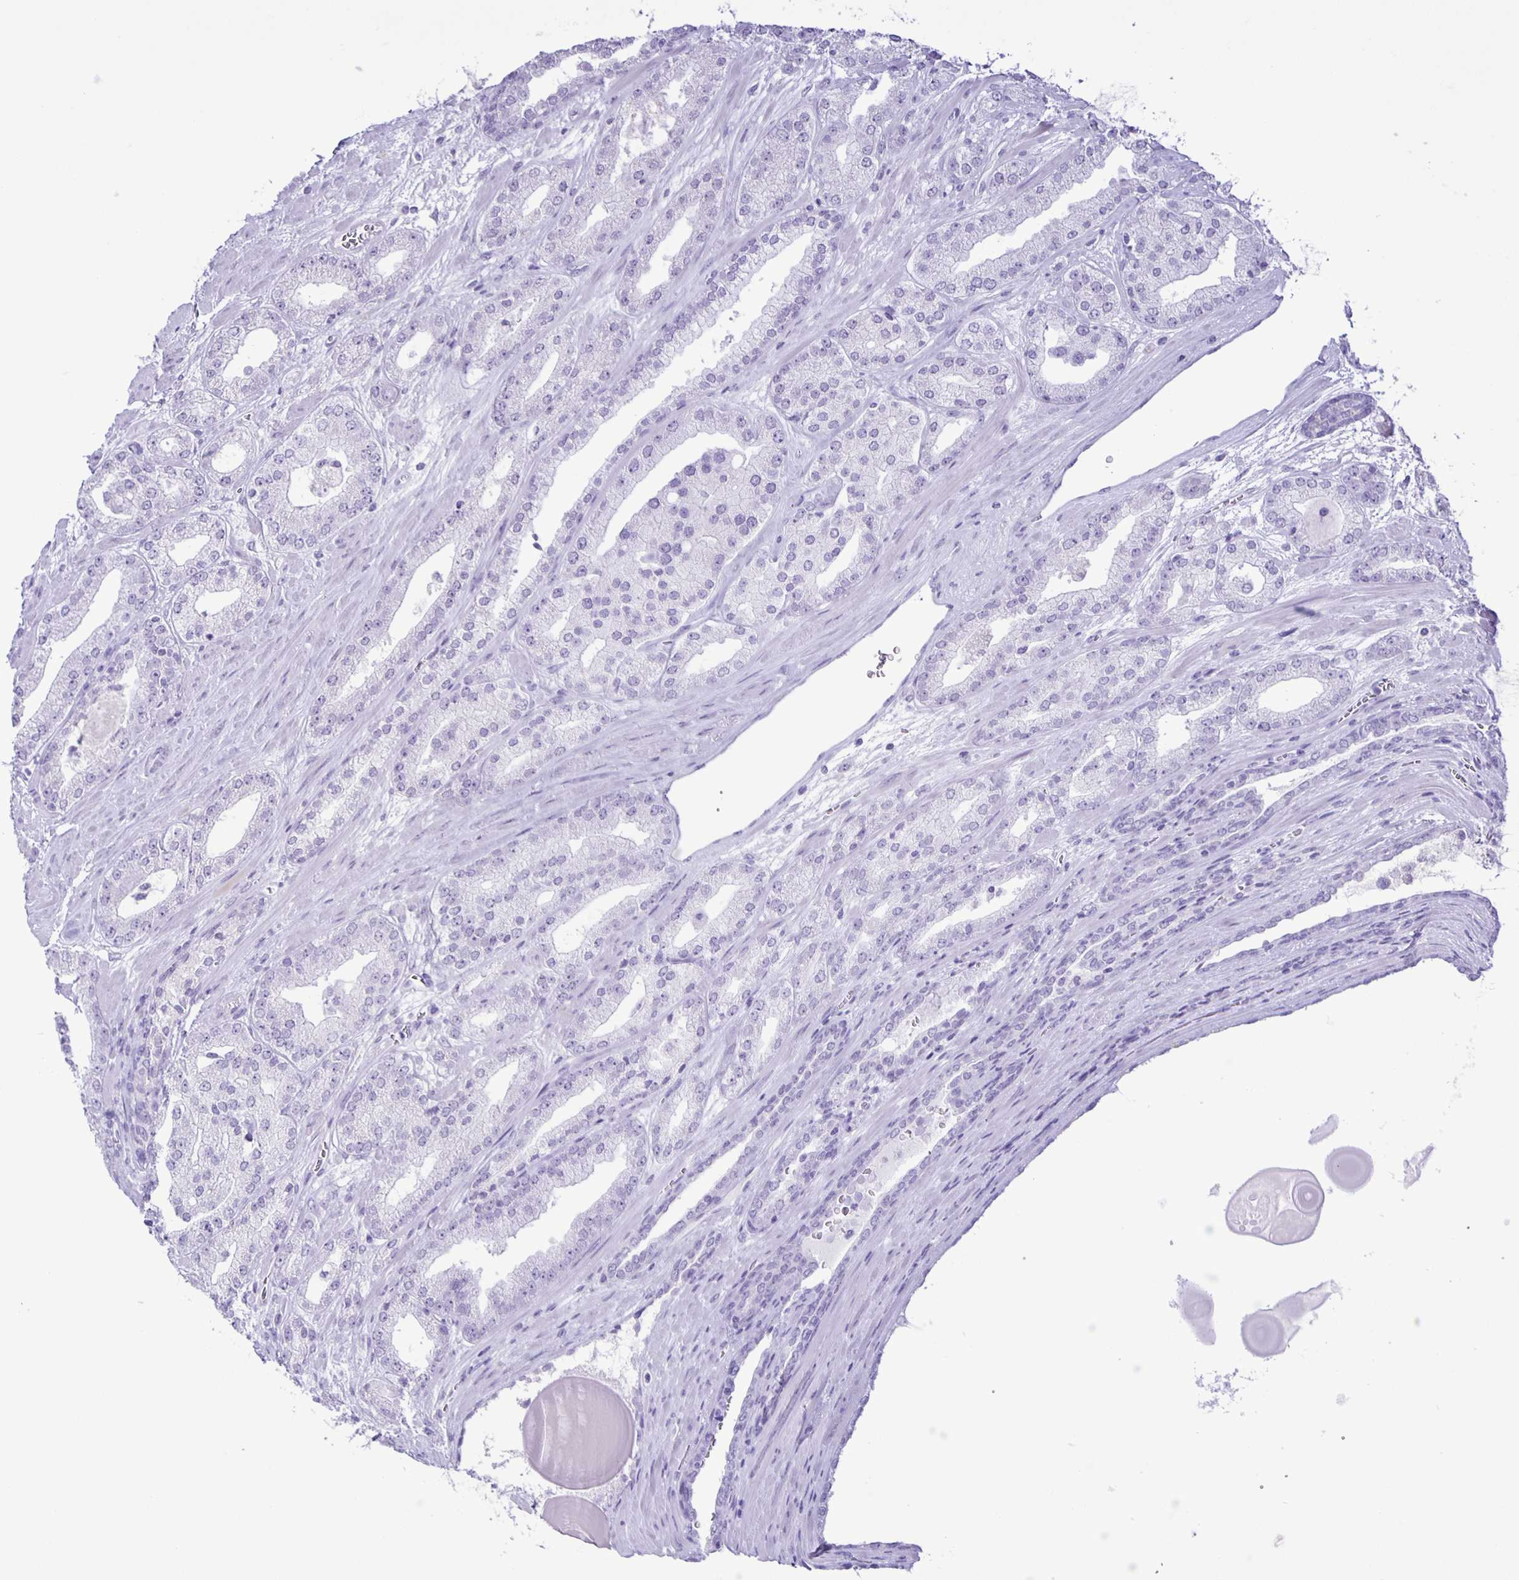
{"staining": {"intensity": "negative", "quantity": "none", "location": "none"}, "tissue": "prostate cancer", "cell_type": "Tumor cells", "image_type": "cancer", "snomed": [{"axis": "morphology", "description": "Adenocarcinoma, High grade"}, {"axis": "topography", "description": "Prostate"}], "caption": "Immunohistochemistry micrograph of neoplastic tissue: prostate adenocarcinoma (high-grade) stained with DAB (3,3'-diaminobenzidine) exhibits no significant protein positivity in tumor cells. (Brightfield microscopy of DAB IHC at high magnification).", "gene": "EZHIP", "patient": {"sex": "male", "age": 64}}